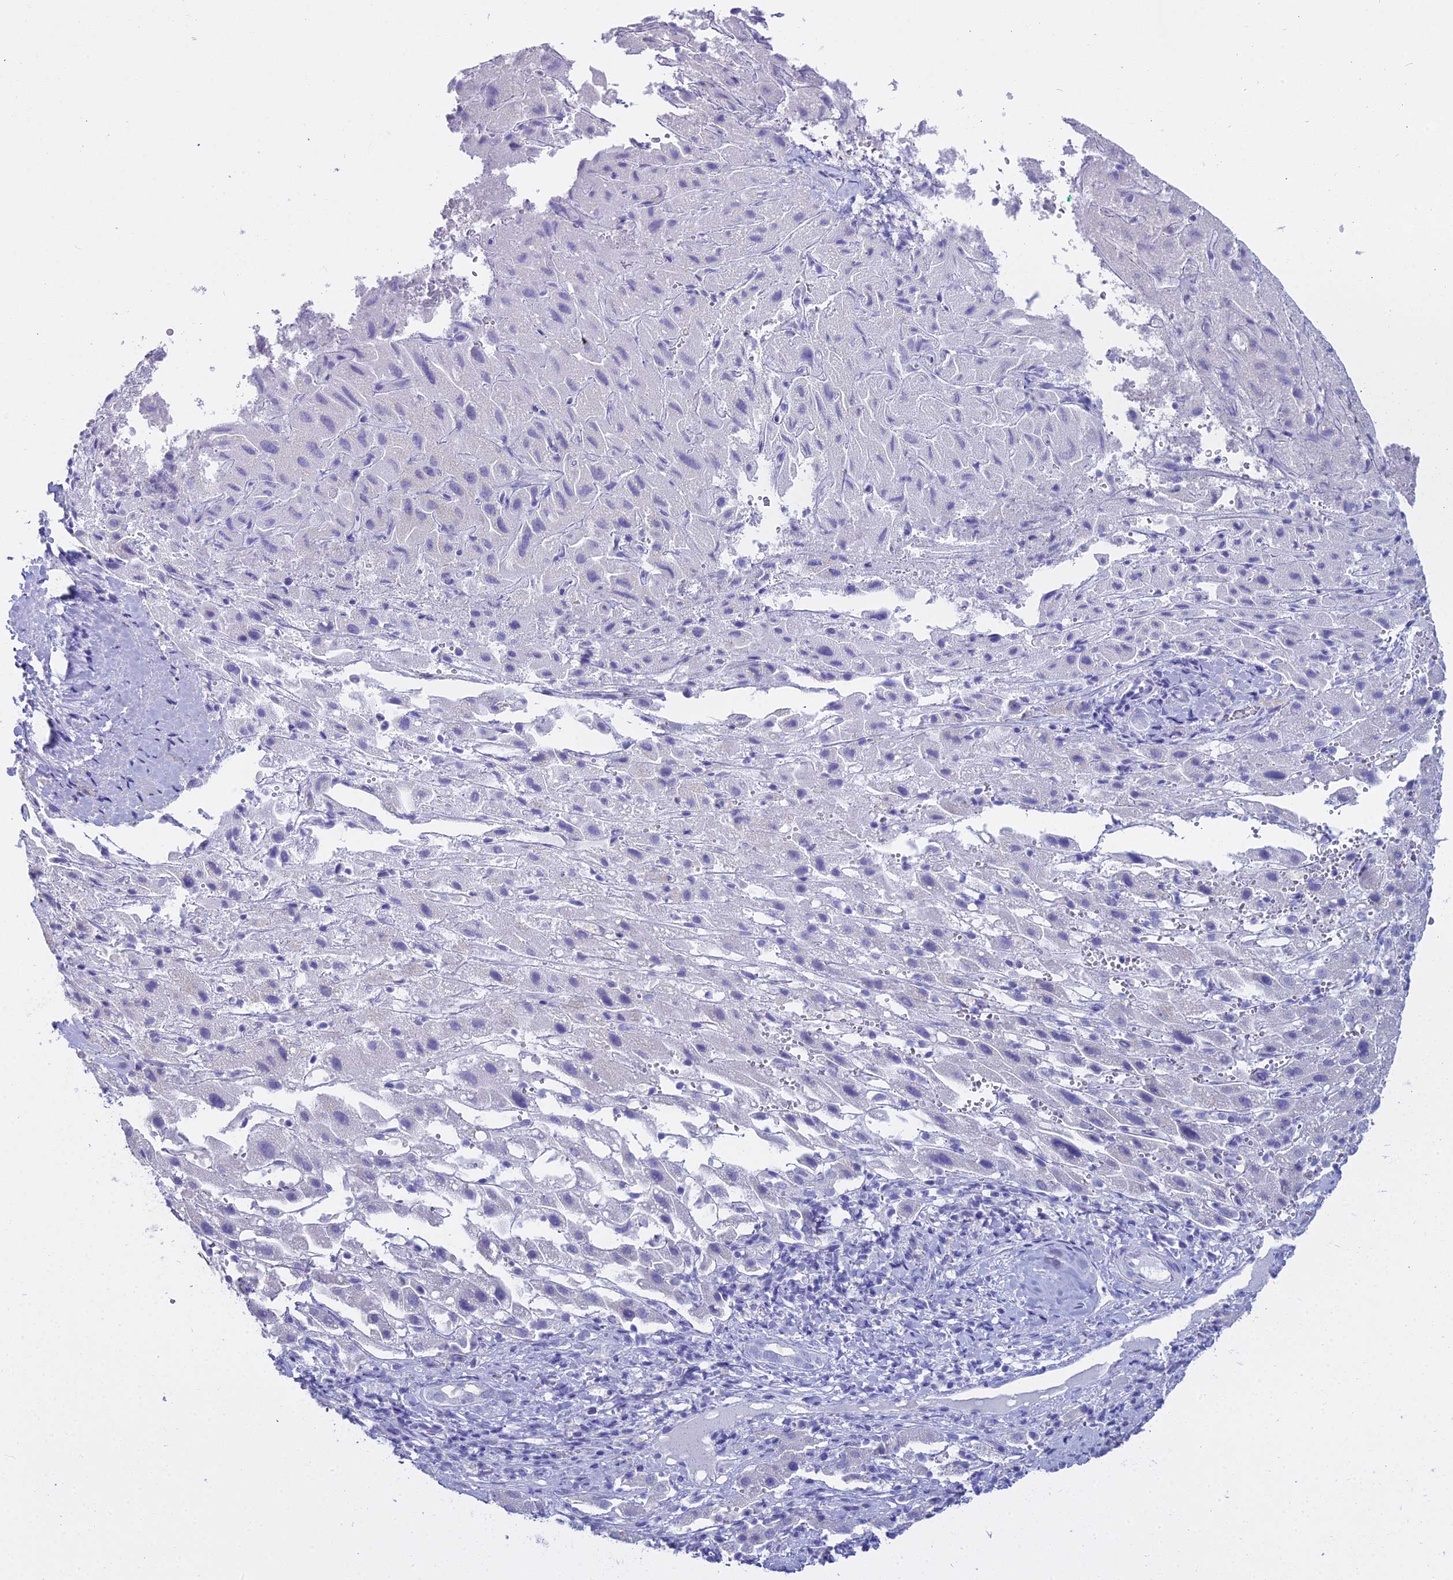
{"staining": {"intensity": "negative", "quantity": "none", "location": "none"}, "tissue": "liver cancer", "cell_type": "Tumor cells", "image_type": "cancer", "snomed": [{"axis": "morphology", "description": "Carcinoma, Hepatocellular, NOS"}, {"axis": "topography", "description": "Liver"}], "caption": "This is an immunohistochemistry (IHC) photomicrograph of human liver cancer. There is no expression in tumor cells.", "gene": "S100A7", "patient": {"sex": "female", "age": 58}}